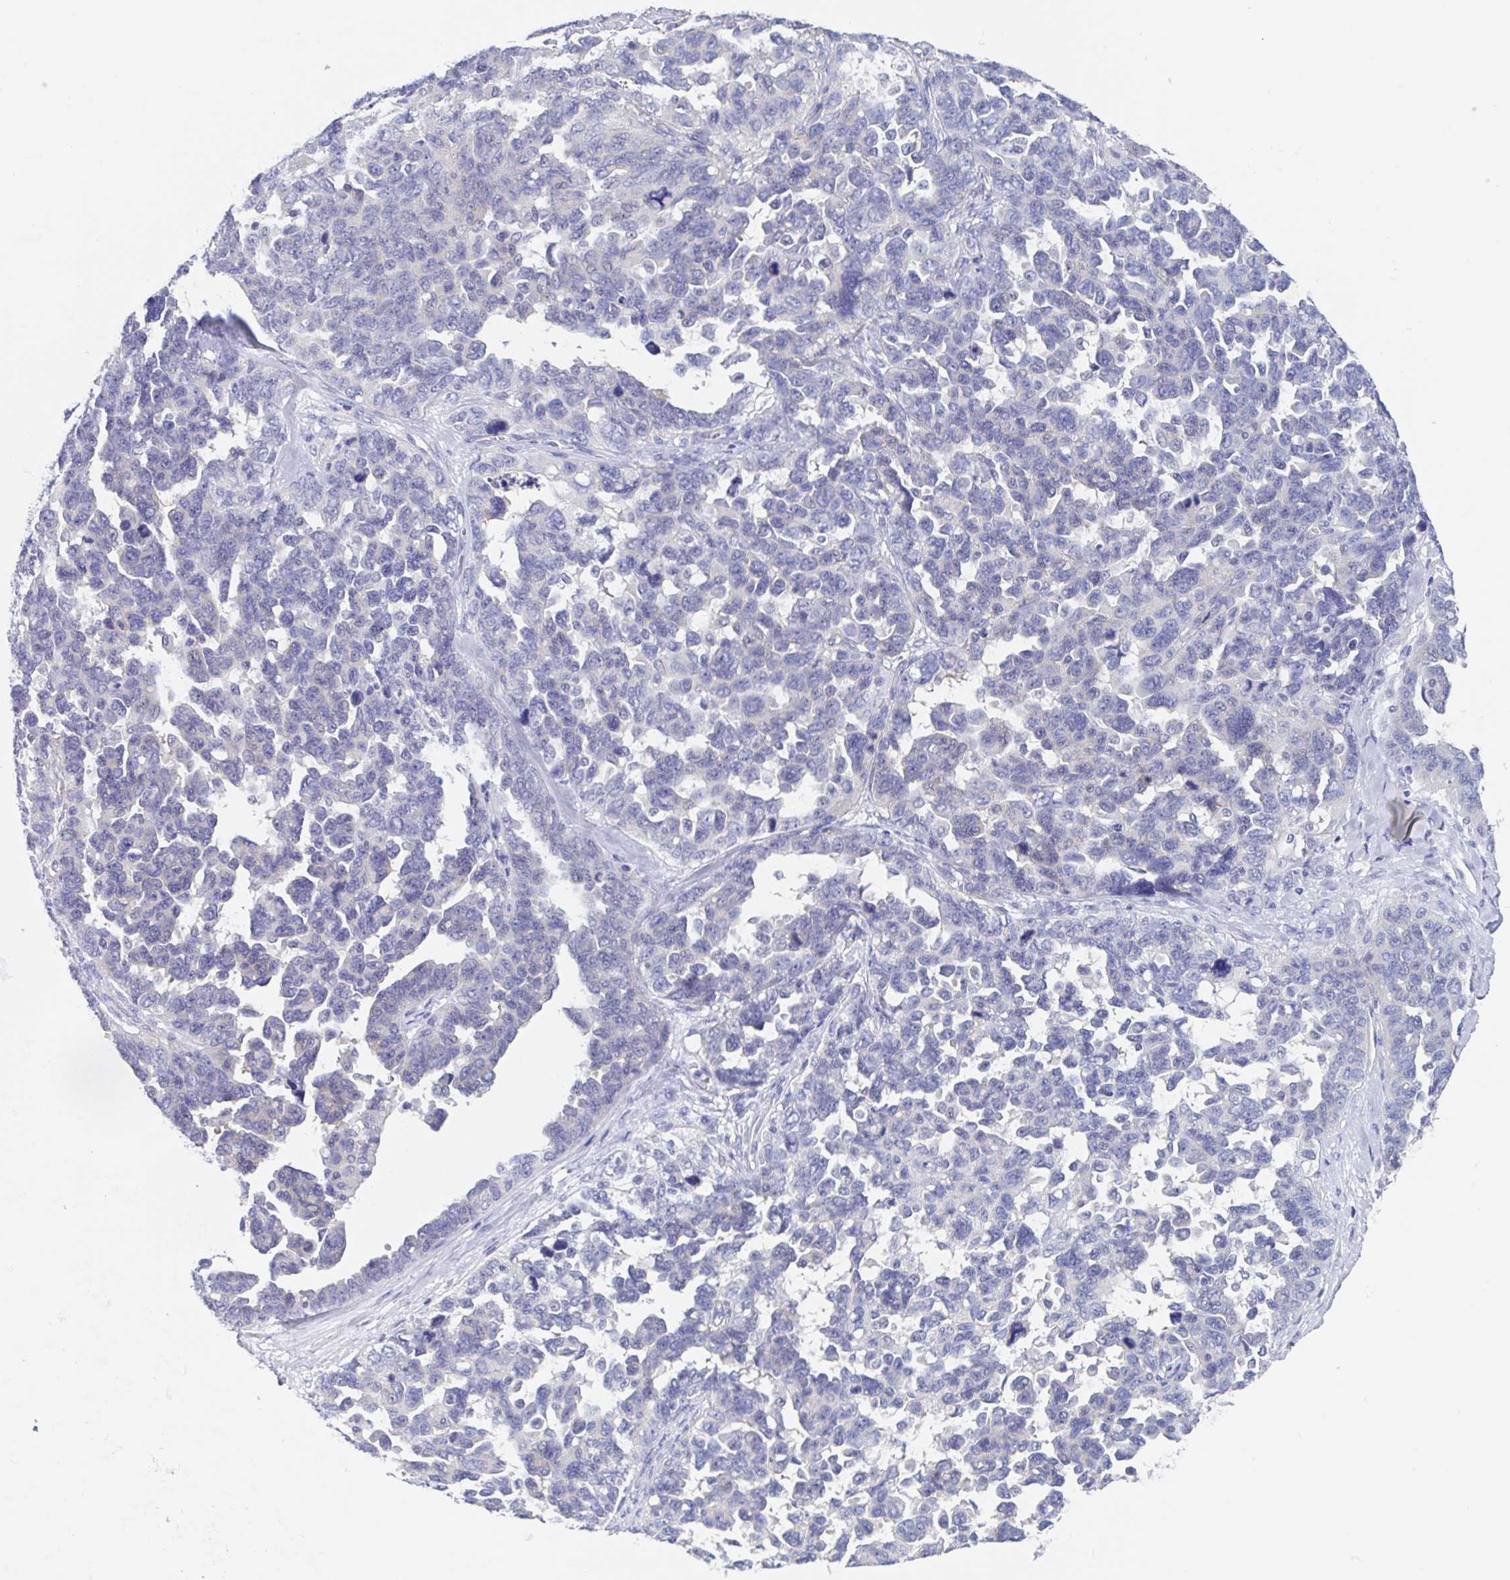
{"staining": {"intensity": "negative", "quantity": "none", "location": "none"}, "tissue": "ovarian cancer", "cell_type": "Tumor cells", "image_type": "cancer", "snomed": [{"axis": "morphology", "description": "Cystadenocarcinoma, serous, NOS"}, {"axis": "topography", "description": "Ovary"}], "caption": "Tumor cells show no significant positivity in ovarian cancer (serous cystadenocarcinoma).", "gene": "TEX12", "patient": {"sex": "female", "age": 69}}